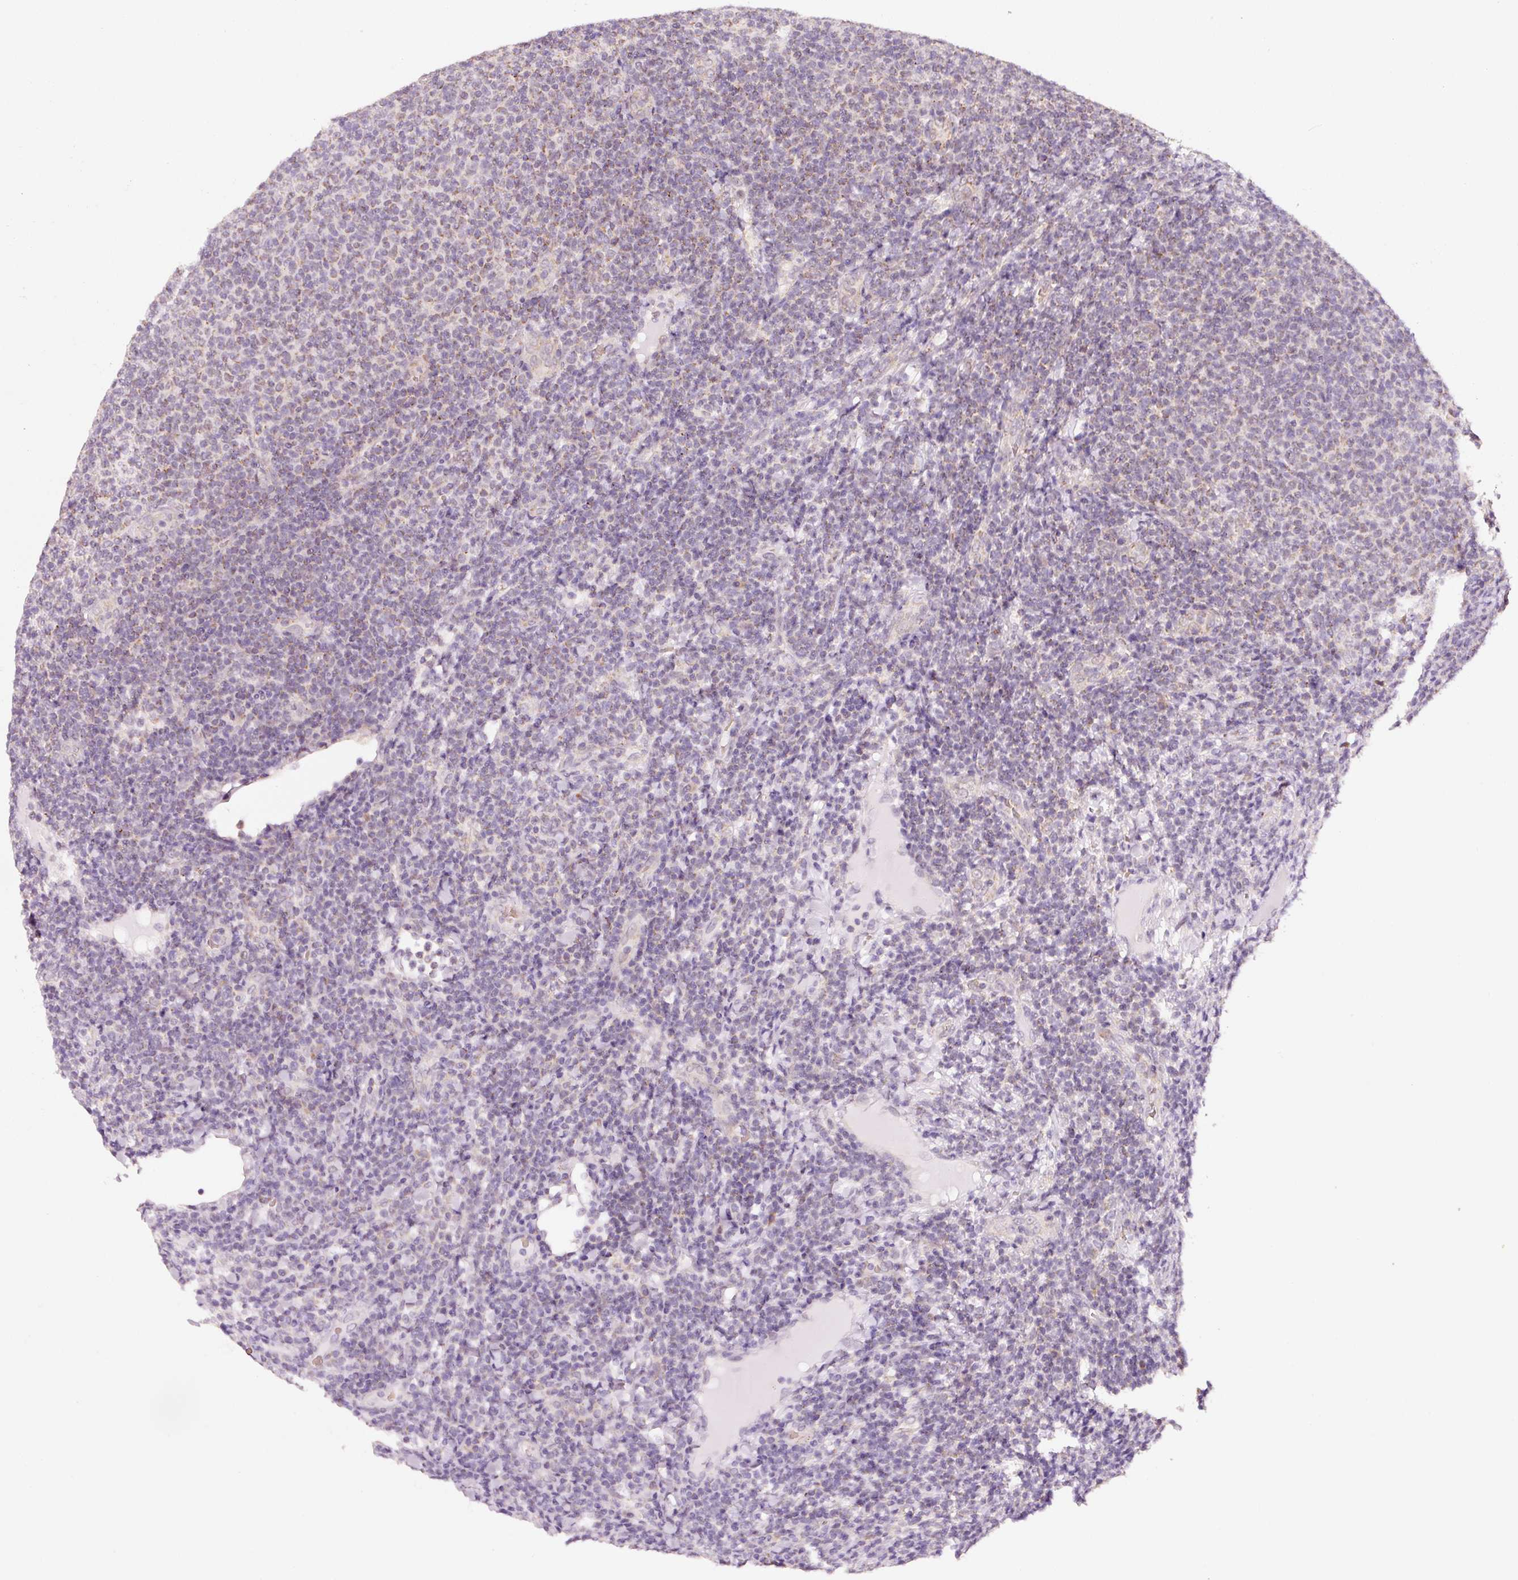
{"staining": {"intensity": "negative", "quantity": "none", "location": "none"}, "tissue": "lymphoma", "cell_type": "Tumor cells", "image_type": "cancer", "snomed": [{"axis": "morphology", "description": "Malignant lymphoma, non-Hodgkin's type, Low grade"}, {"axis": "topography", "description": "Lymph node"}], "caption": "Tumor cells show no significant protein positivity in lymphoma.", "gene": "ZNF460", "patient": {"sex": "male", "age": 66}}